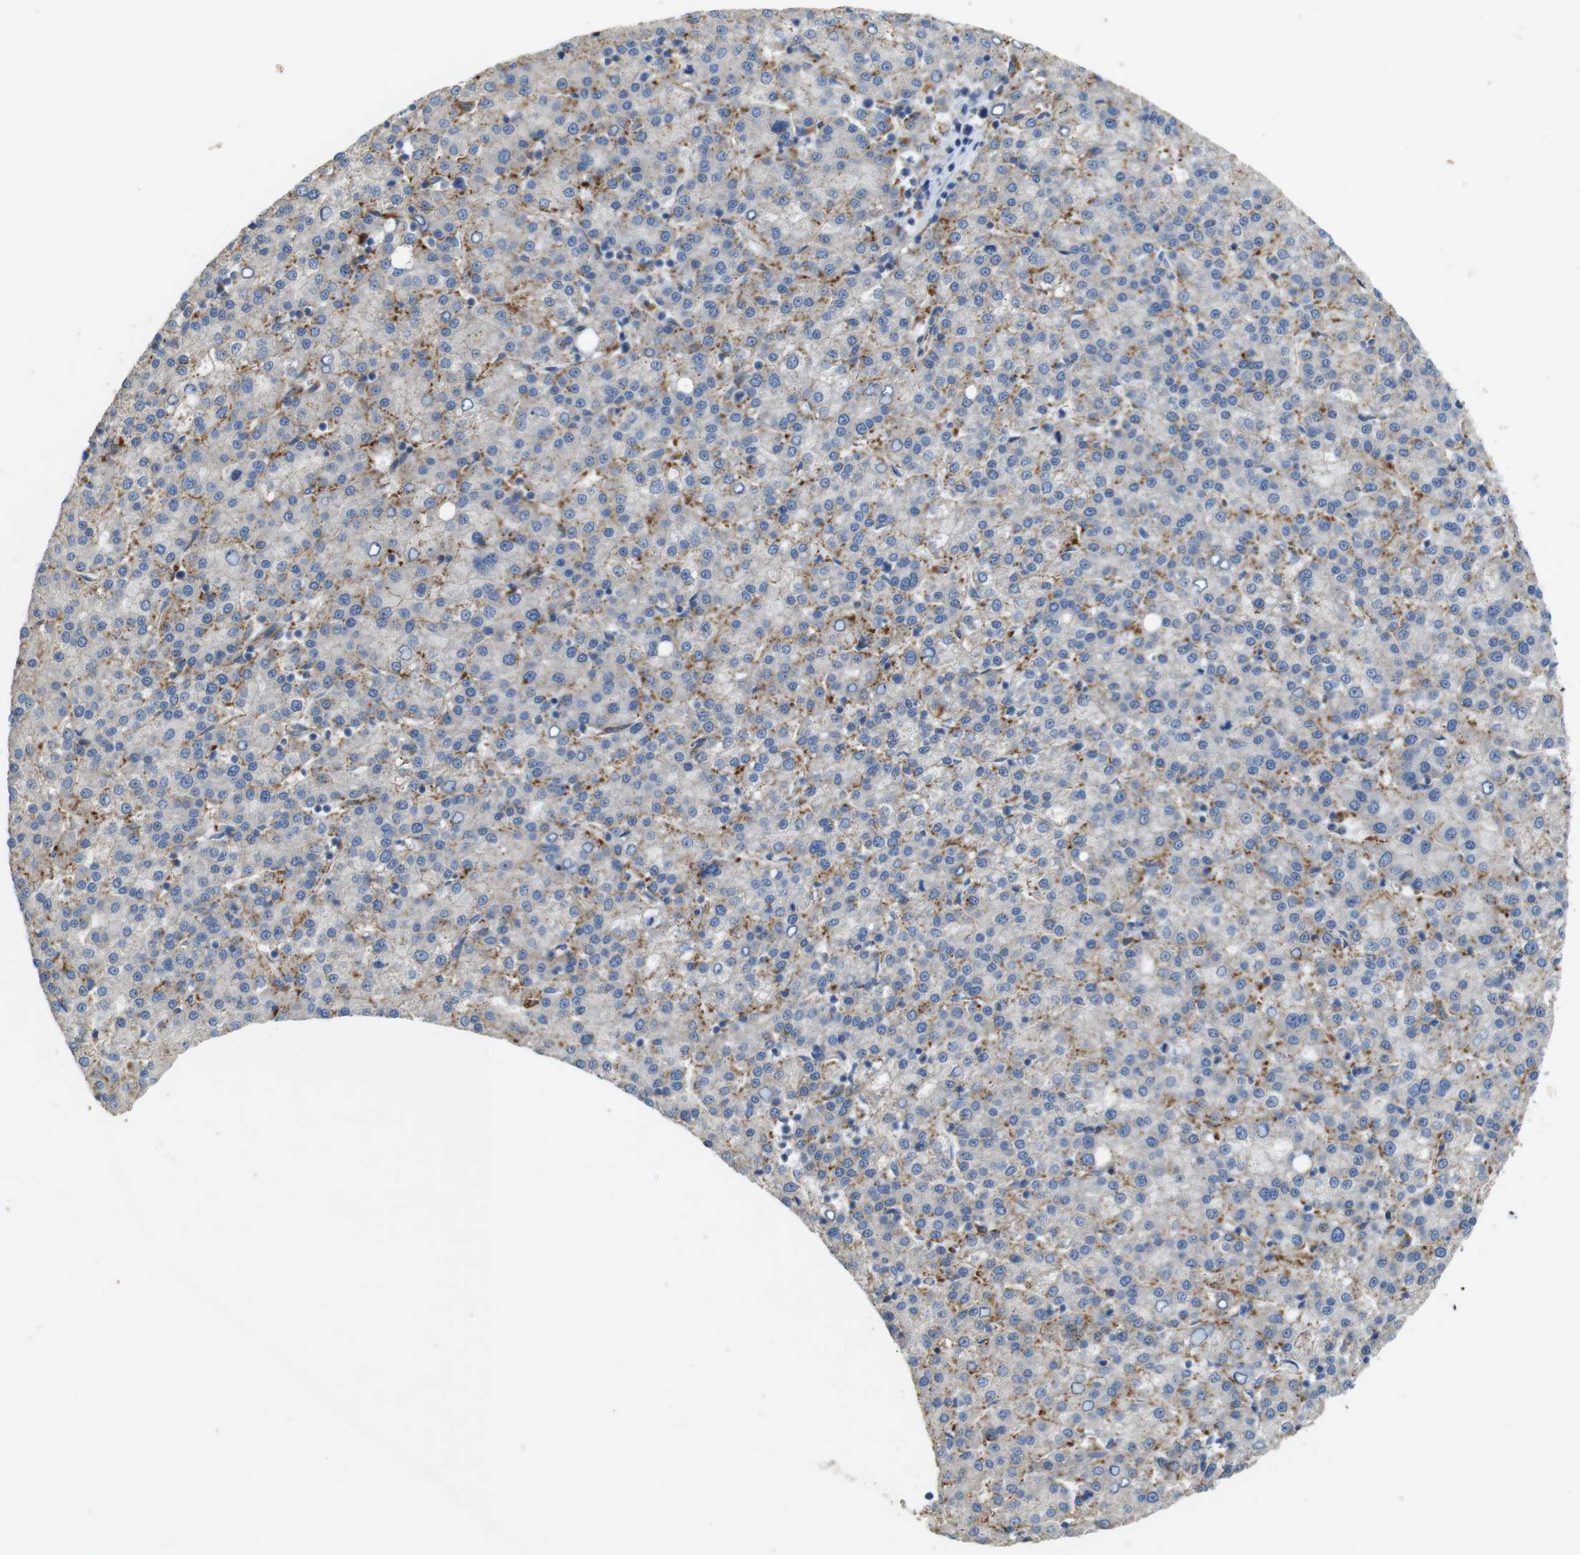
{"staining": {"intensity": "weak", "quantity": "25%-75%", "location": "cytoplasmic/membranous"}, "tissue": "liver cancer", "cell_type": "Tumor cells", "image_type": "cancer", "snomed": [{"axis": "morphology", "description": "Carcinoma, Hepatocellular, NOS"}, {"axis": "topography", "description": "Liver"}], "caption": "Protein expression analysis of liver hepatocellular carcinoma reveals weak cytoplasmic/membranous staining in approximately 25%-75% of tumor cells. The protein is stained brown, and the nuclei are stained in blue (DAB (3,3'-diaminobenzidine) IHC with brightfield microscopy, high magnification).", "gene": "NHLRC3", "patient": {"sex": "female", "age": 58}}